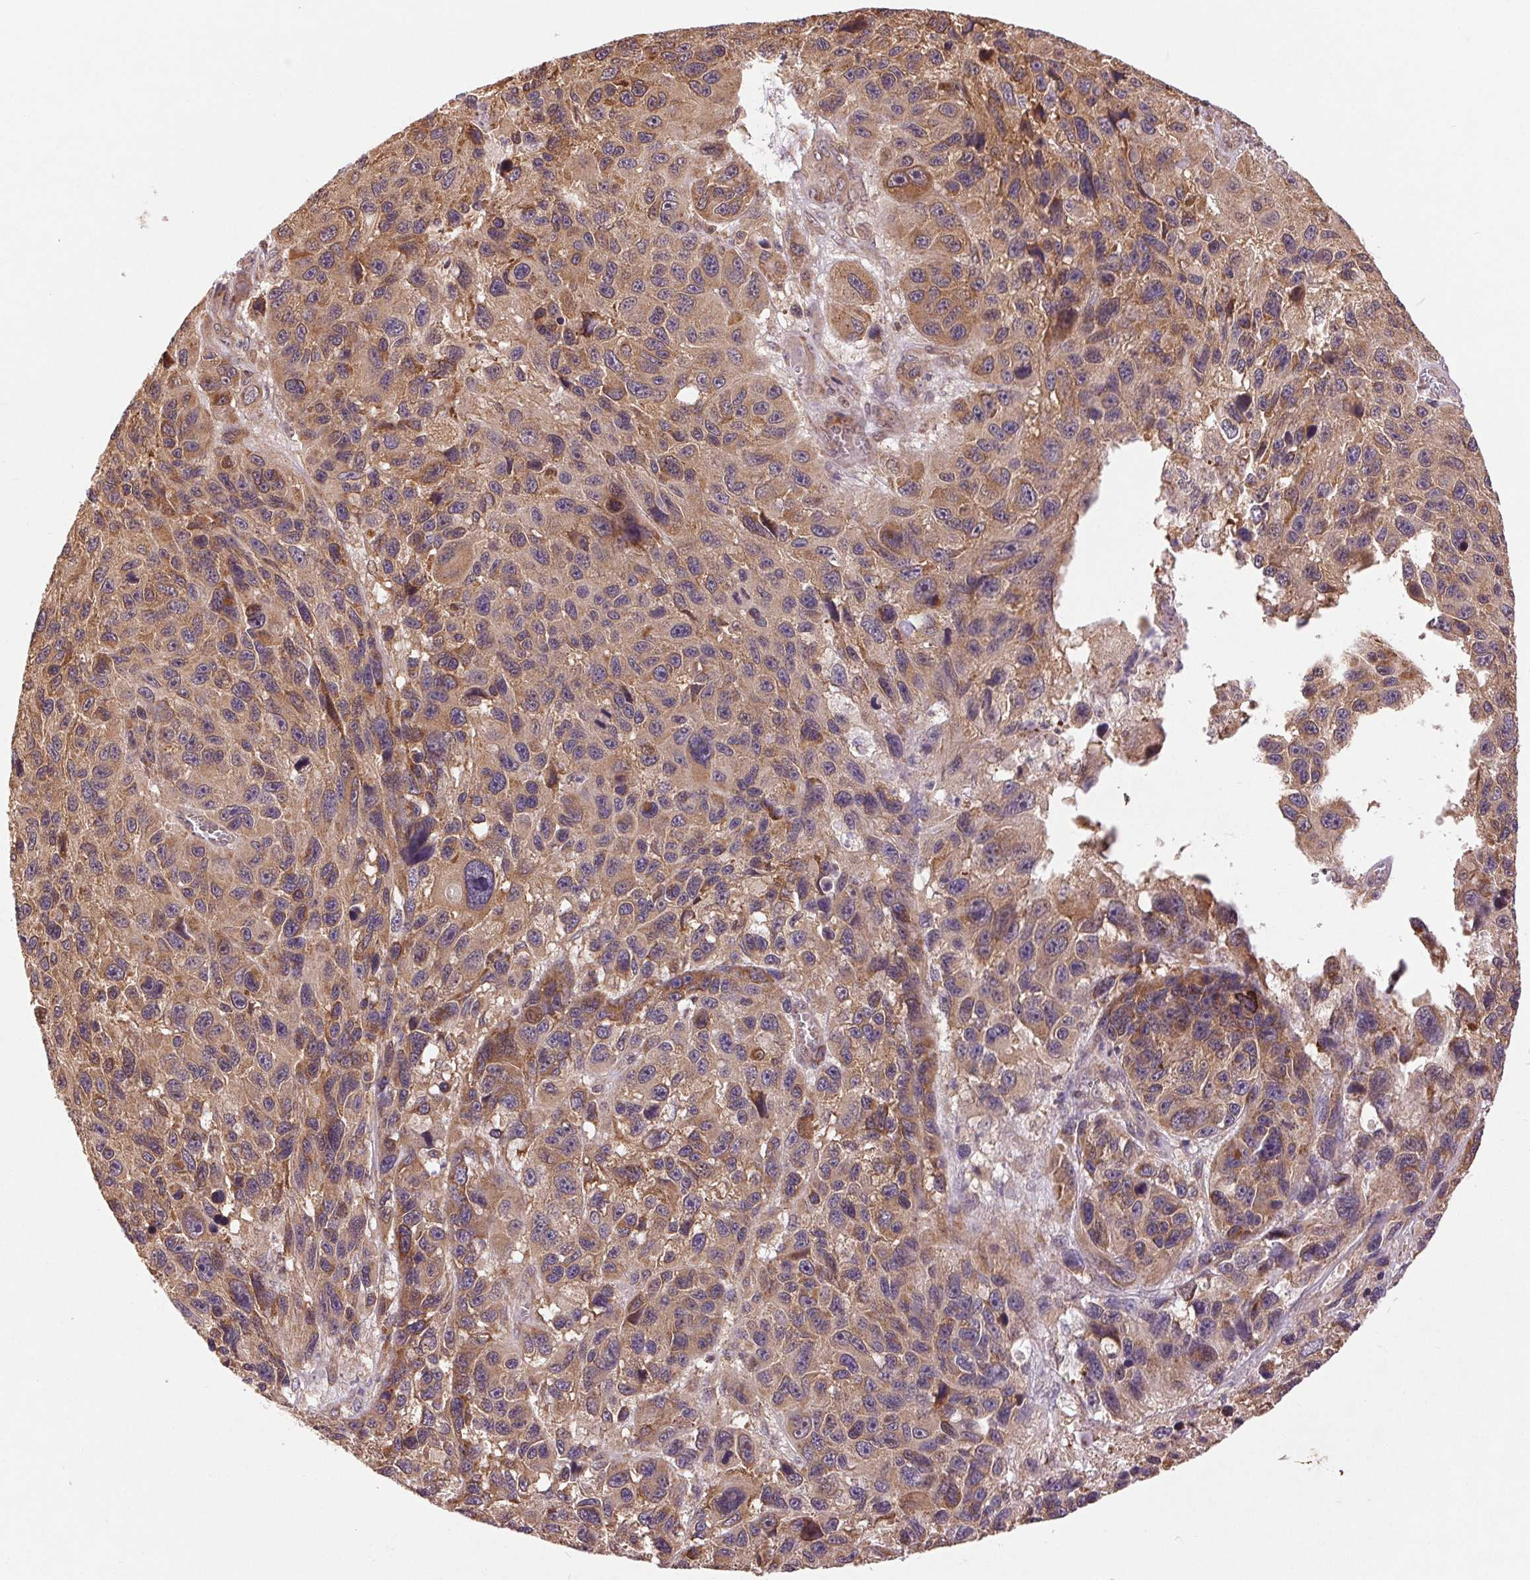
{"staining": {"intensity": "weak", "quantity": ">75%", "location": "cytoplasmic/membranous"}, "tissue": "melanoma", "cell_type": "Tumor cells", "image_type": "cancer", "snomed": [{"axis": "morphology", "description": "Malignant melanoma, NOS"}, {"axis": "topography", "description": "Skin"}], "caption": "Immunohistochemical staining of human malignant melanoma demonstrates low levels of weak cytoplasmic/membranous staining in about >75% of tumor cells. (DAB (3,3'-diaminobenzidine) = brown stain, brightfield microscopy at high magnification).", "gene": "BTF3L4", "patient": {"sex": "male", "age": 53}}